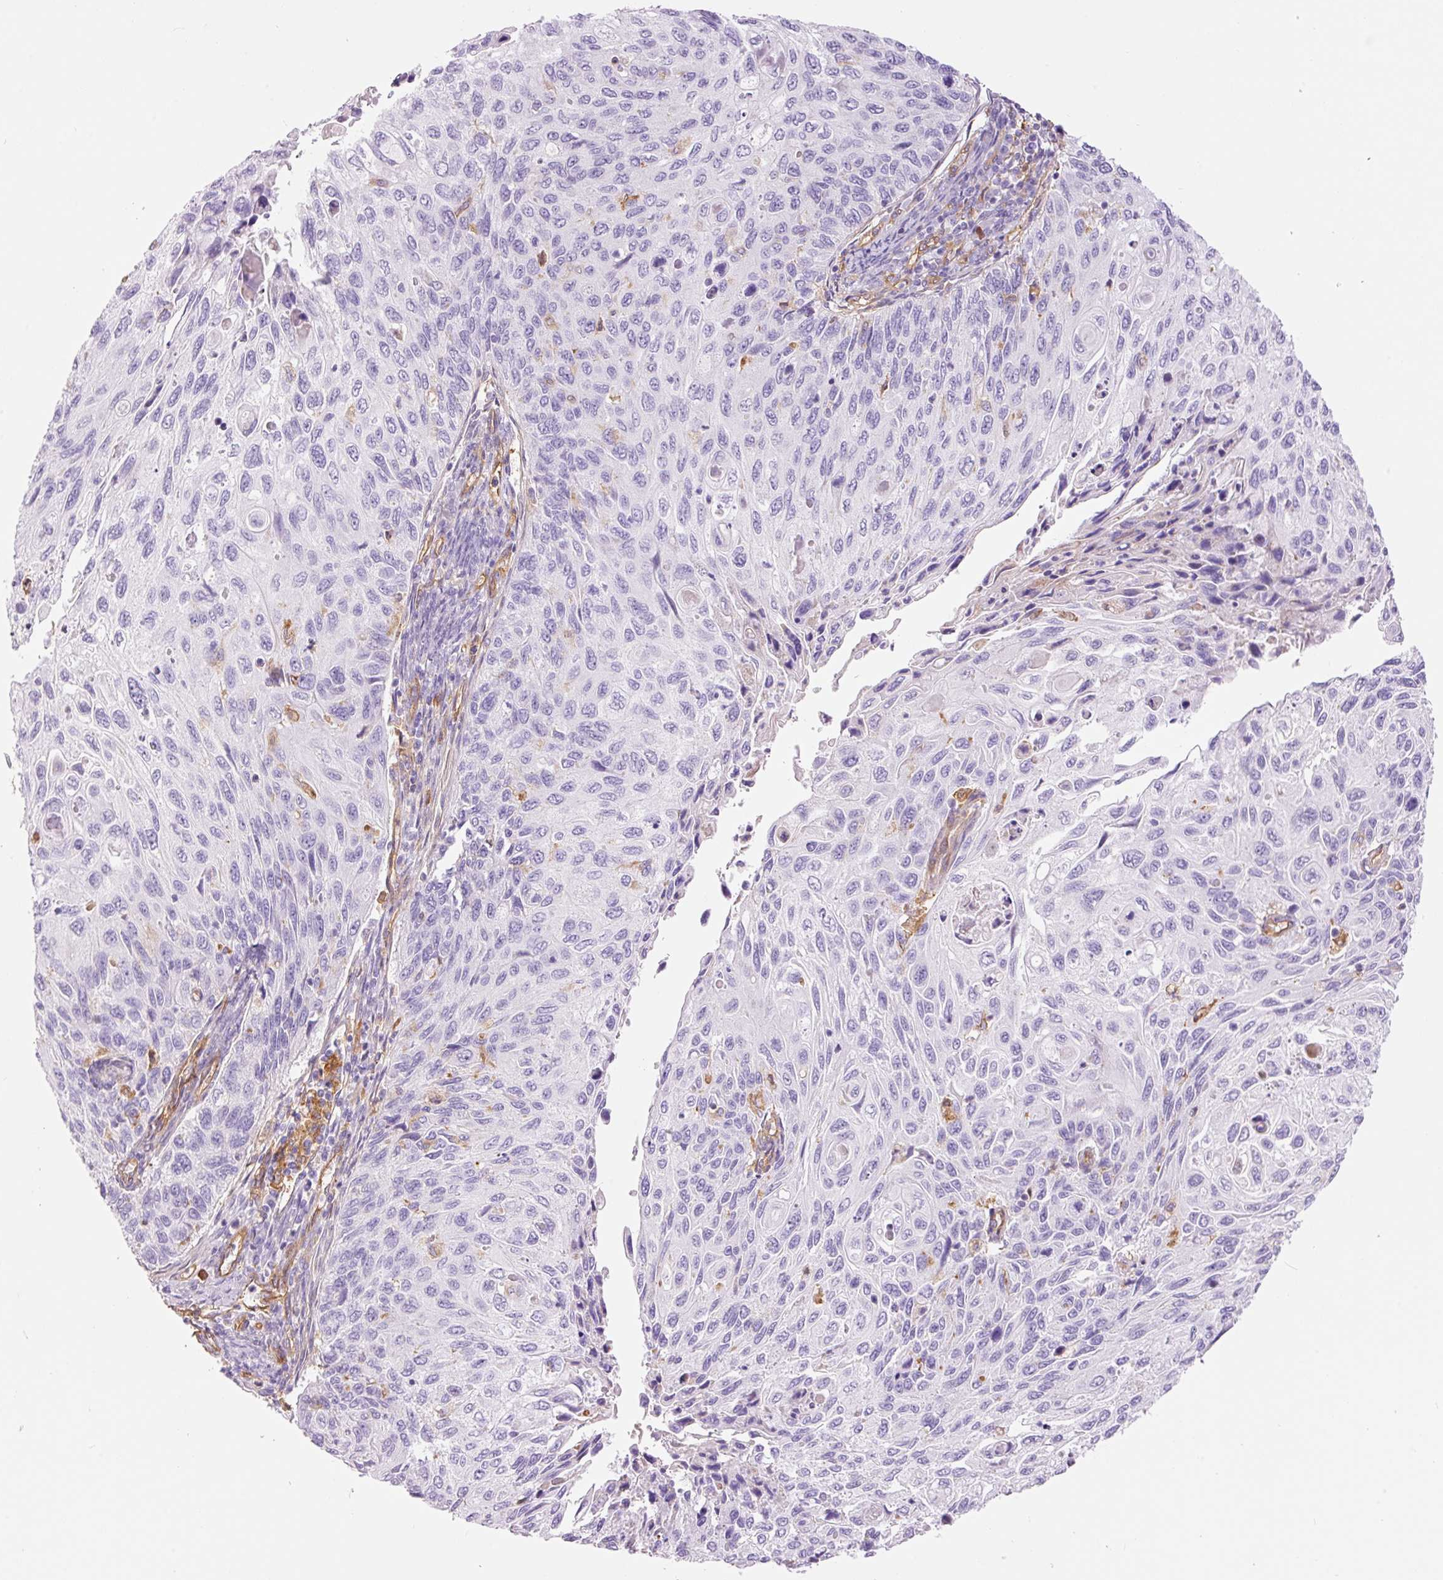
{"staining": {"intensity": "negative", "quantity": "none", "location": "none"}, "tissue": "cervical cancer", "cell_type": "Tumor cells", "image_type": "cancer", "snomed": [{"axis": "morphology", "description": "Squamous cell carcinoma, NOS"}, {"axis": "topography", "description": "Cervix"}], "caption": "Tumor cells show no significant protein positivity in cervical cancer (squamous cell carcinoma).", "gene": "IL10RB", "patient": {"sex": "female", "age": 70}}